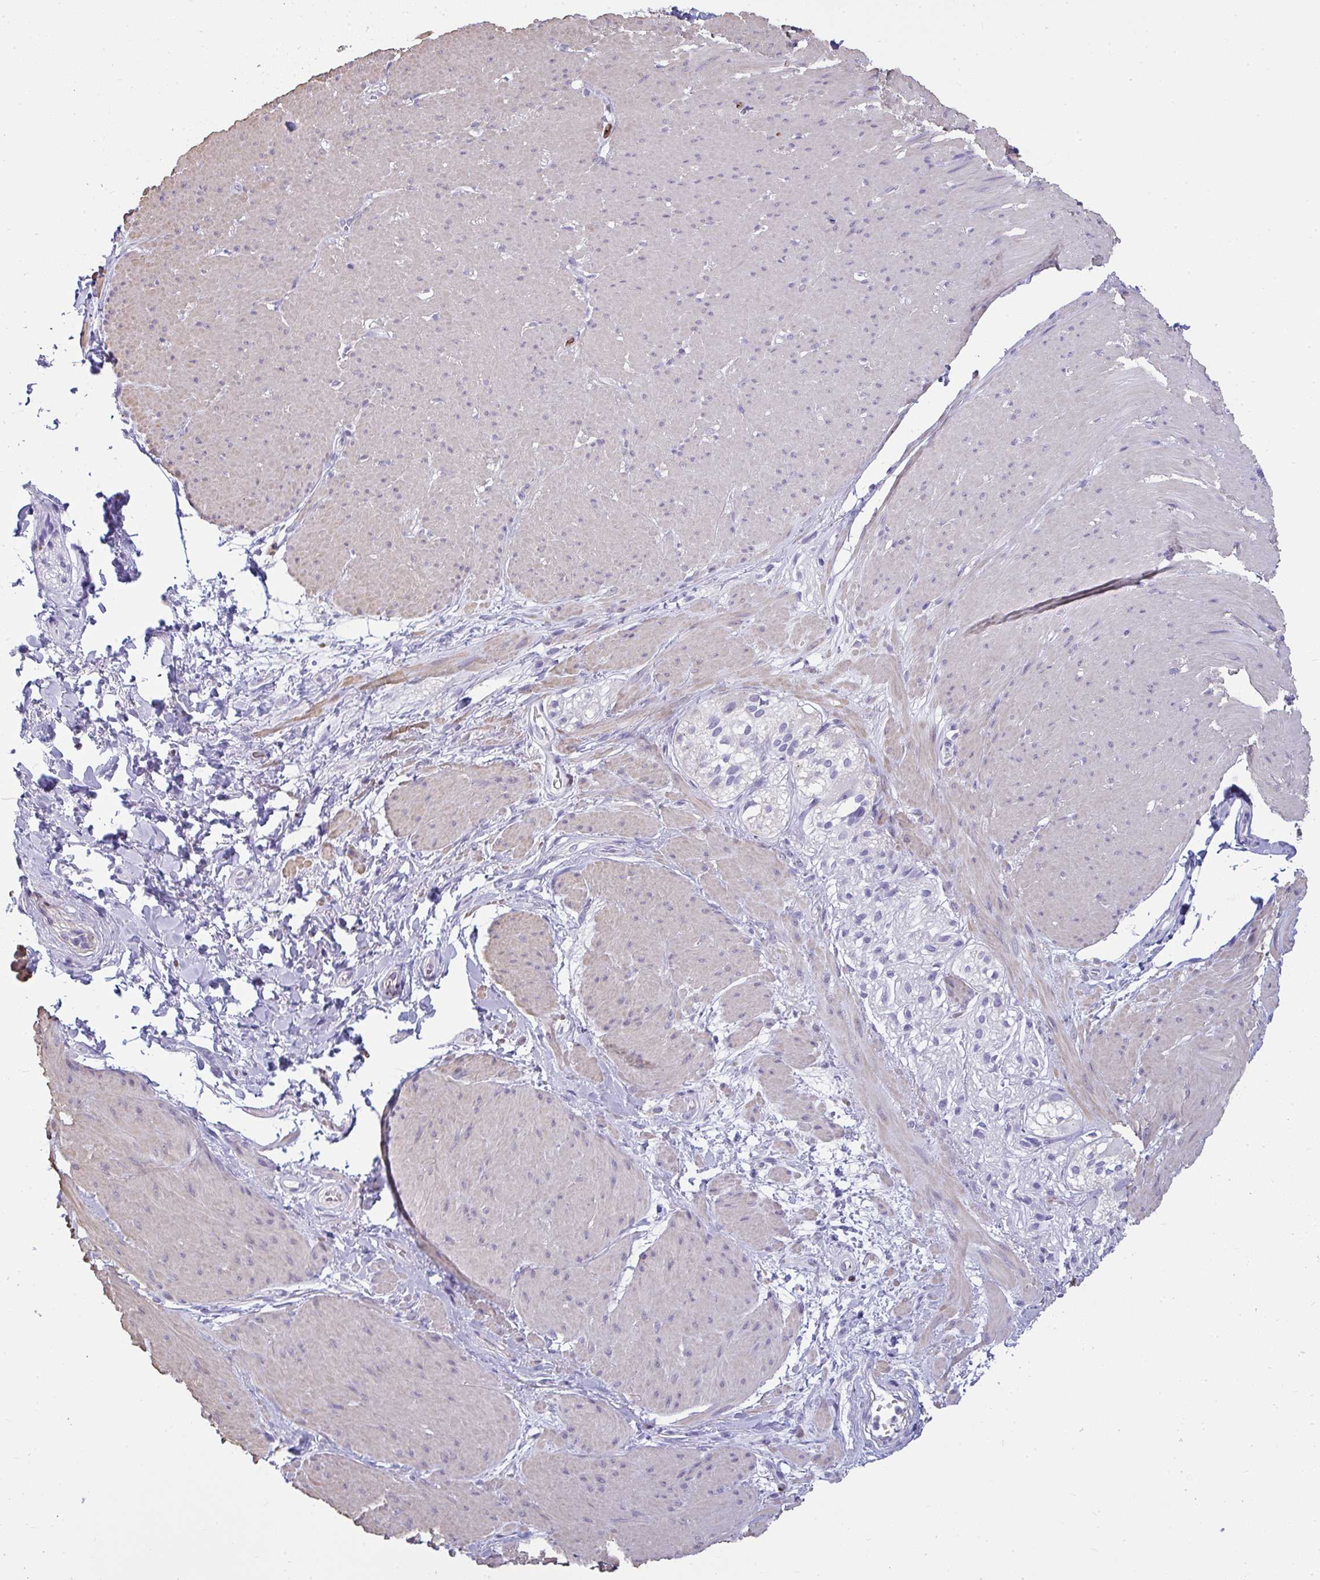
{"staining": {"intensity": "weak", "quantity": "<25%", "location": "cytoplasmic/membranous"}, "tissue": "smooth muscle", "cell_type": "Smooth muscle cells", "image_type": "normal", "snomed": [{"axis": "morphology", "description": "Normal tissue, NOS"}, {"axis": "topography", "description": "Smooth muscle"}, {"axis": "topography", "description": "Rectum"}], "caption": "Normal smooth muscle was stained to show a protein in brown. There is no significant positivity in smooth muscle cells.", "gene": "SUZ12", "patient": {"sex": "male", "age": 53}}